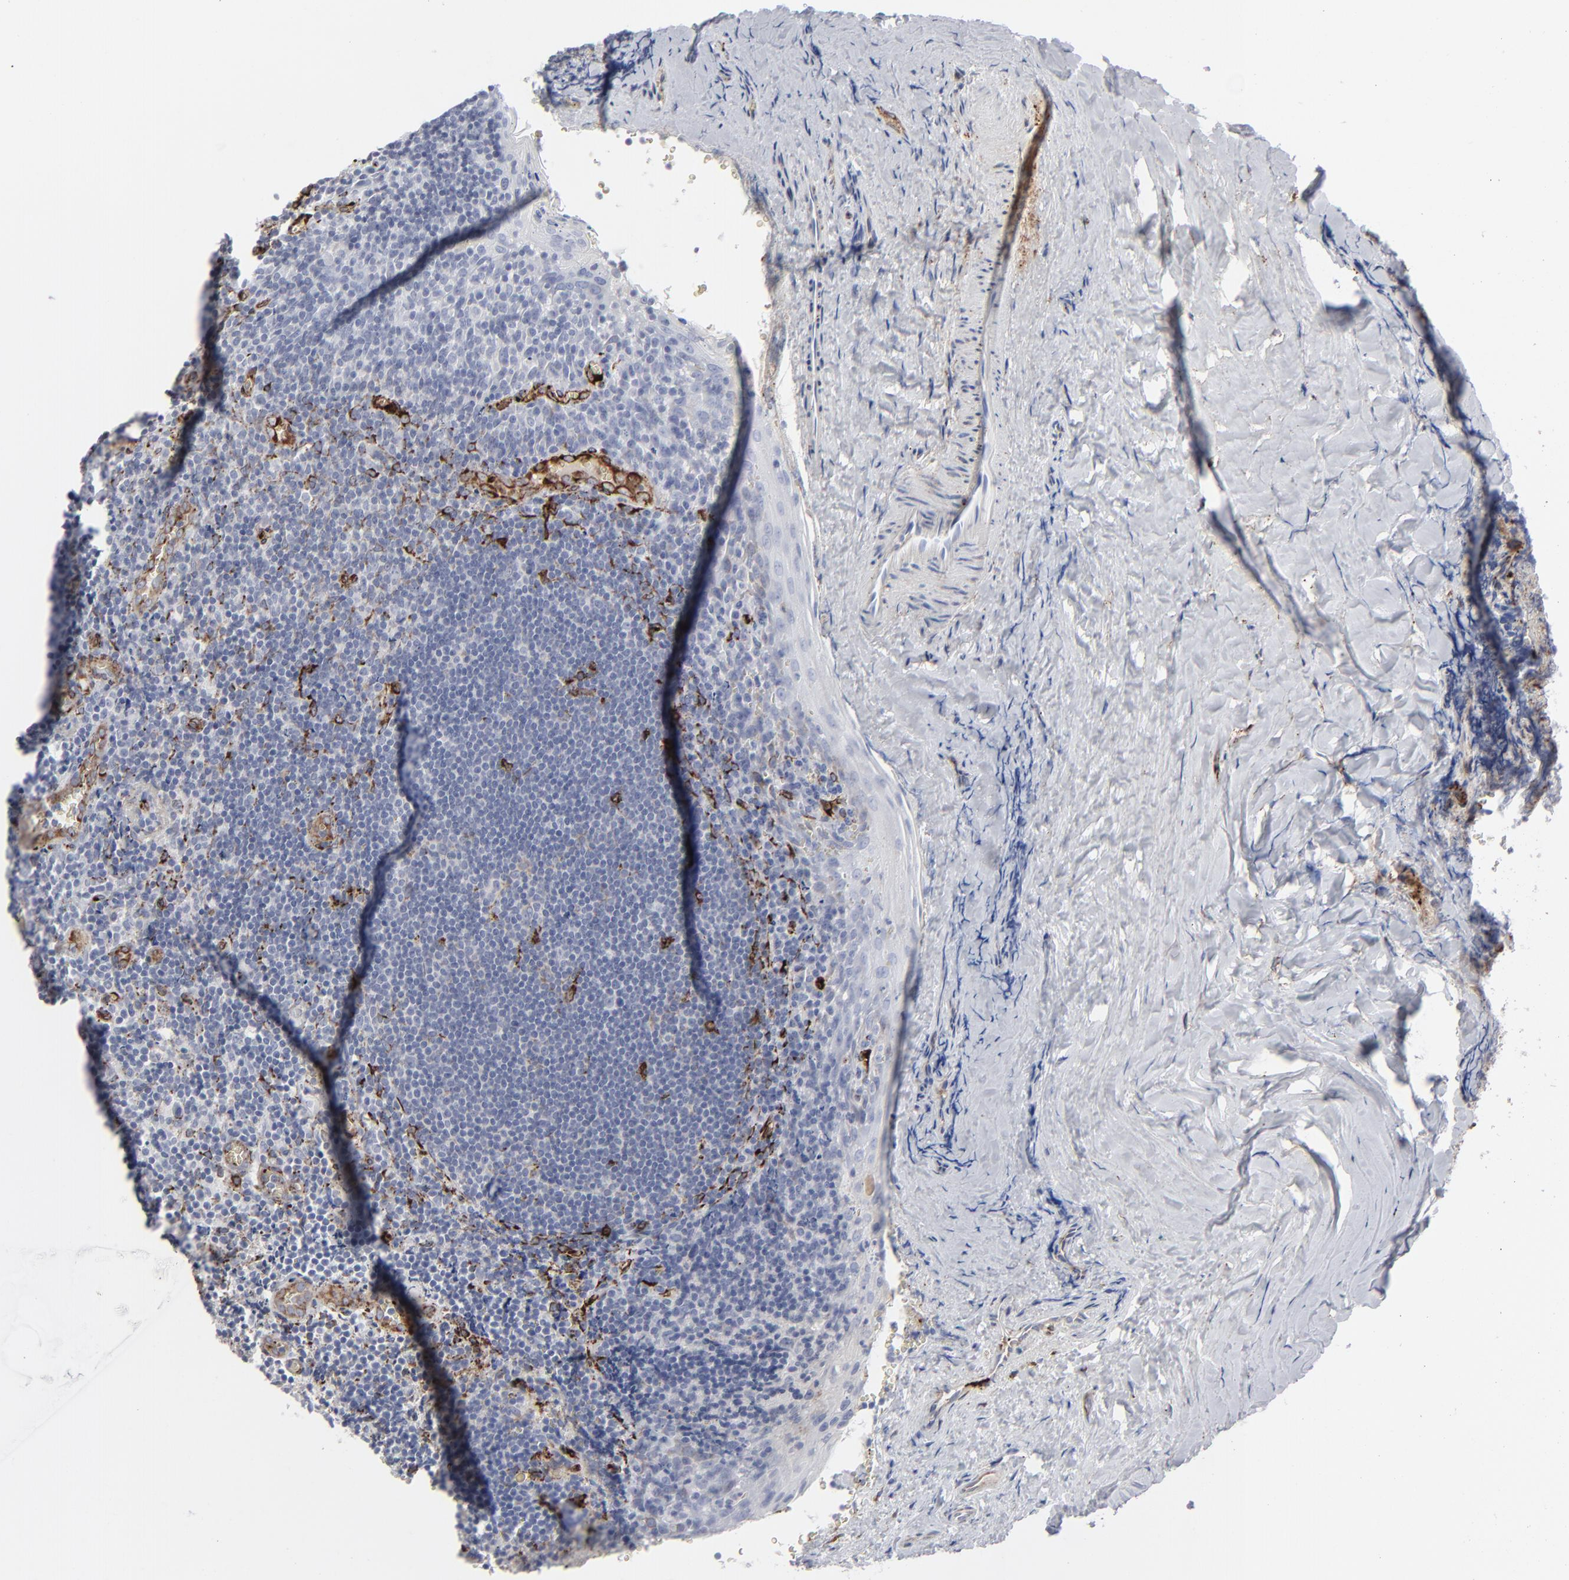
{"staining": {"intensity": "negative", "quantity": "none", "location": "none"}, "tissue": "tonsil", "cell_type": "Germinal center cells", "image_type": "normal", "snomed": [{"axis": "morphology", "description": "Normal tissue, NOS"}, {"axis": "topography", "description": "Tonsil"}], "caption": "Immunohistochemical staining of unremarkable tonsil shows no significant expression in germinal center cells.", "gene": "SPARC", "patient": {"sex": "male", "age": 20}}